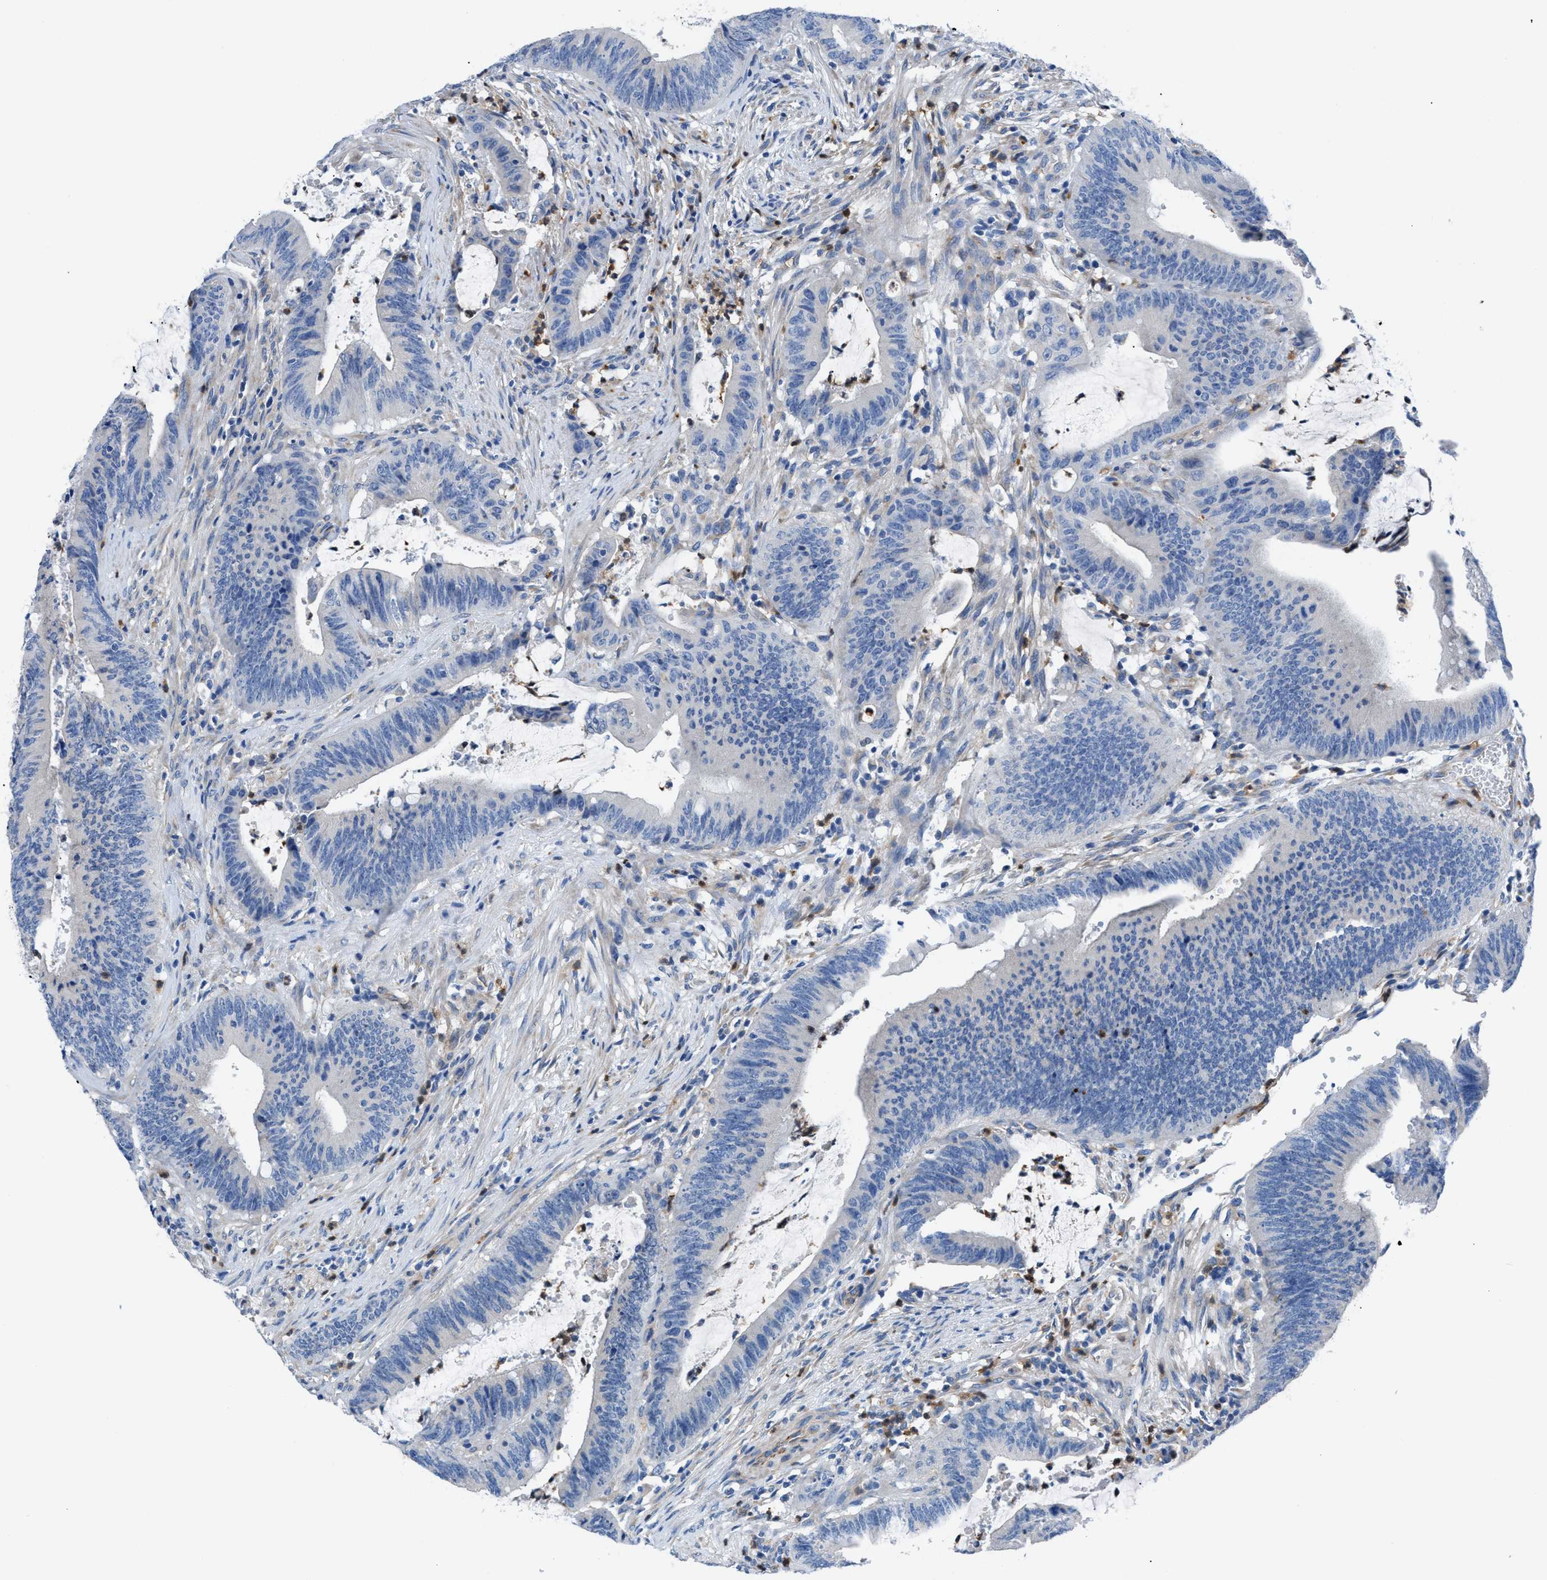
{"staining": {"intensity": "negative", "quantity": "none", "location": "none"}, "tissue": "colorectal cancer", "cell_type": "Tumor cells", "image_type": "cancer", "snomed": [{"axis": "morphology", "description": "Normal tissue, NOS"}, {"axis": "morphology", "description": "Adenocarcinoma, NOS"}, {"axis": "topography", "description": "Rectum"}], "caption": "The image demonstrates no staining of tumor cells in colorectal adenocarcinoma. The staining was performed using DAB (3,3'-diaminobenzidine) to visualize the protein expression in brown, while the nuclei were stained in blue with hematoxylin (Magnification: 20x).", "gene": "ITPR1", "patient": {"sex": "female", "age": 66}}